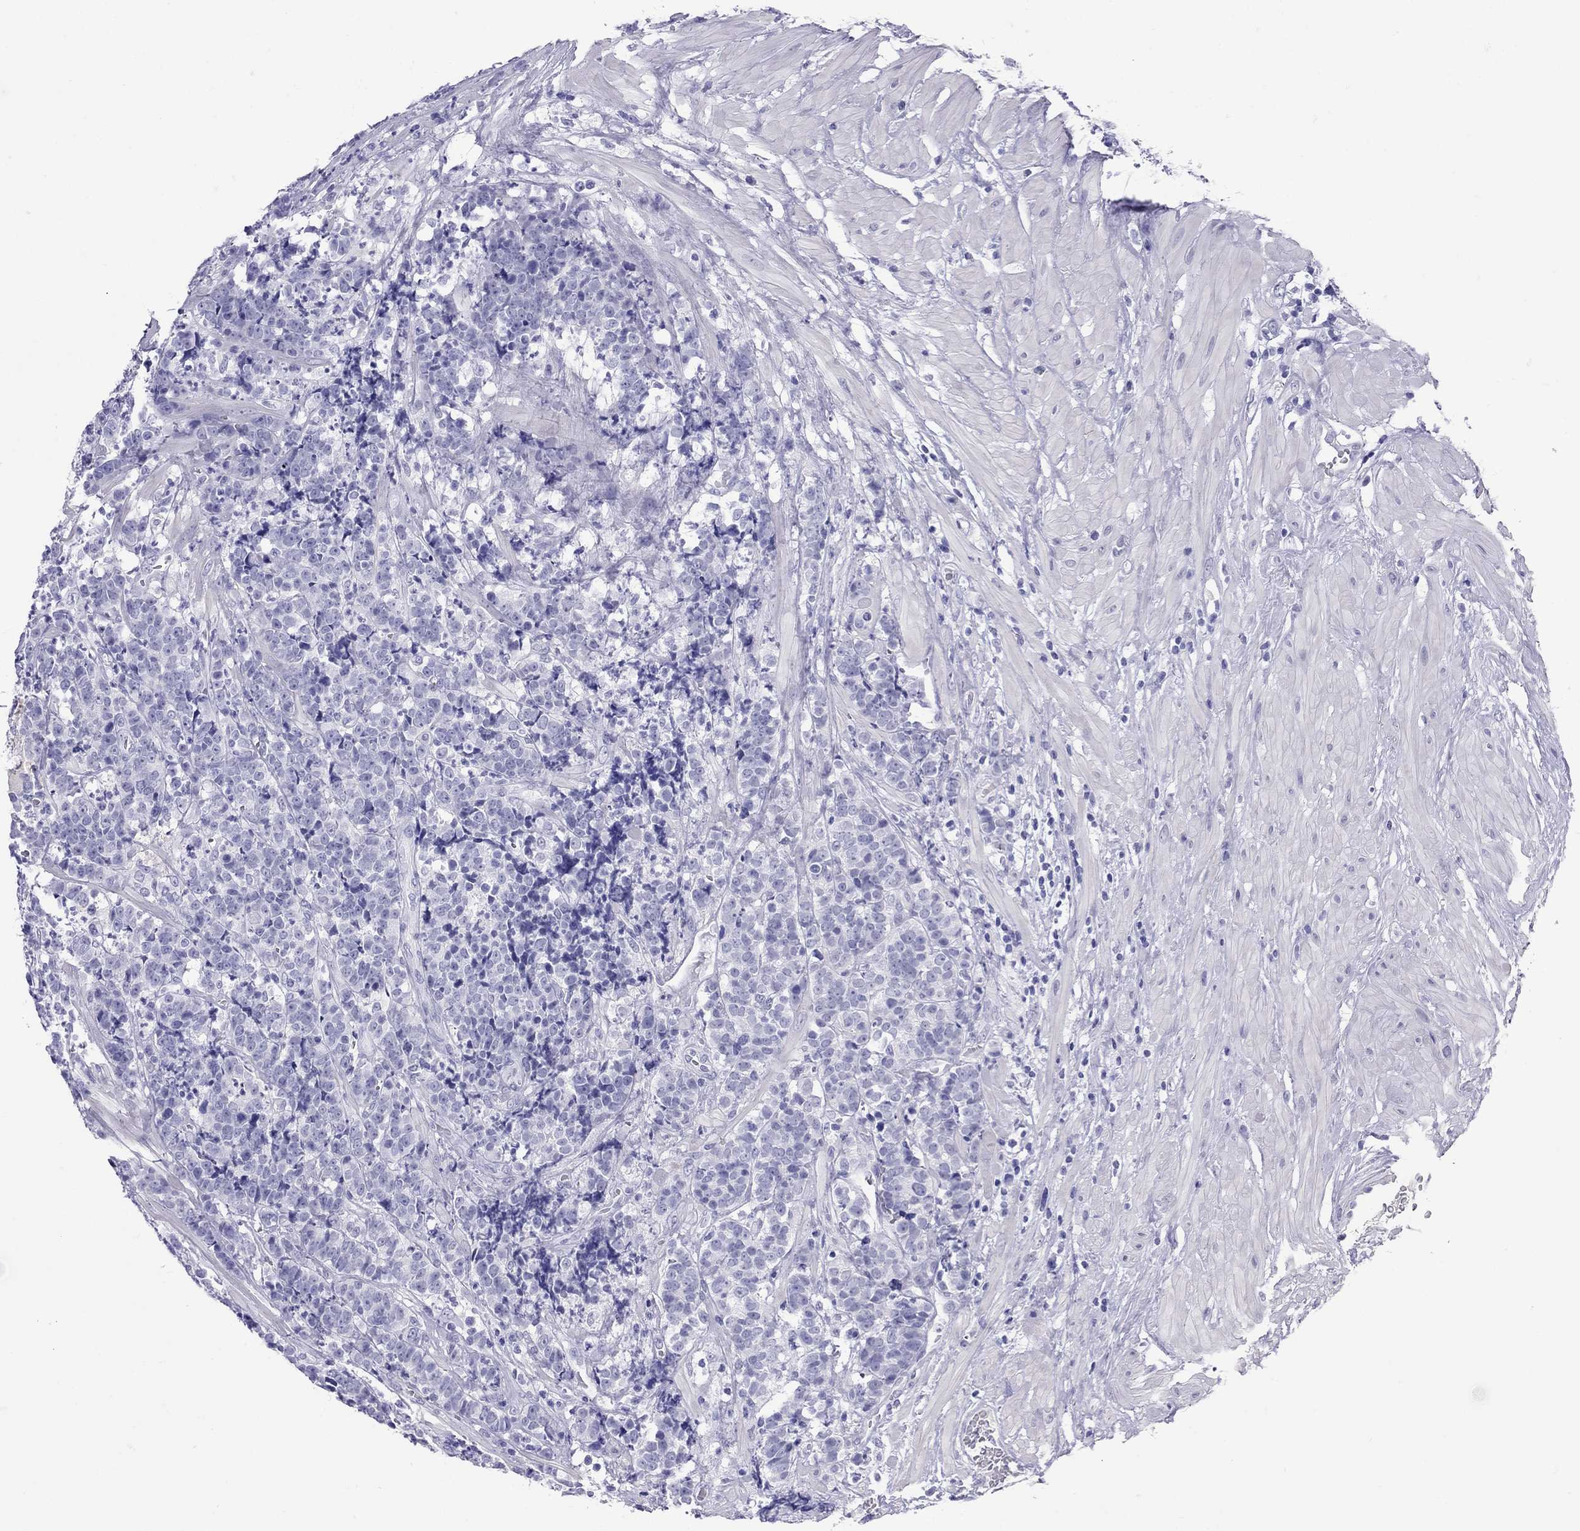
{"staining": {"intensity": "negative", "quantity": "none", "location": "none"}, "tissue": "prostate cancer", "cell_type": "Tumor cells", "image_type": "cancer", "snomed": [{"axis": "morphology", "description": "Adenocarcinoma, NOS"}, {"axis": "topography", "description": "Prostate"}], "caption": "IHC photomicrograph of neoplastic tissue: human prostate adenocarcinoma stained with DAB (3,3'-diaminobenzidine) exhibits no significant protein staining in tumor cells. Brightfield microscopy of immunohistochemistry (IHC) stained with DAB (3,3'-diaminobenzidine) (brown) and hematoxylin (blue), captured at high magnification.", "gene": "GRIA2", "patient": {"sex": "male", "age": 67}}